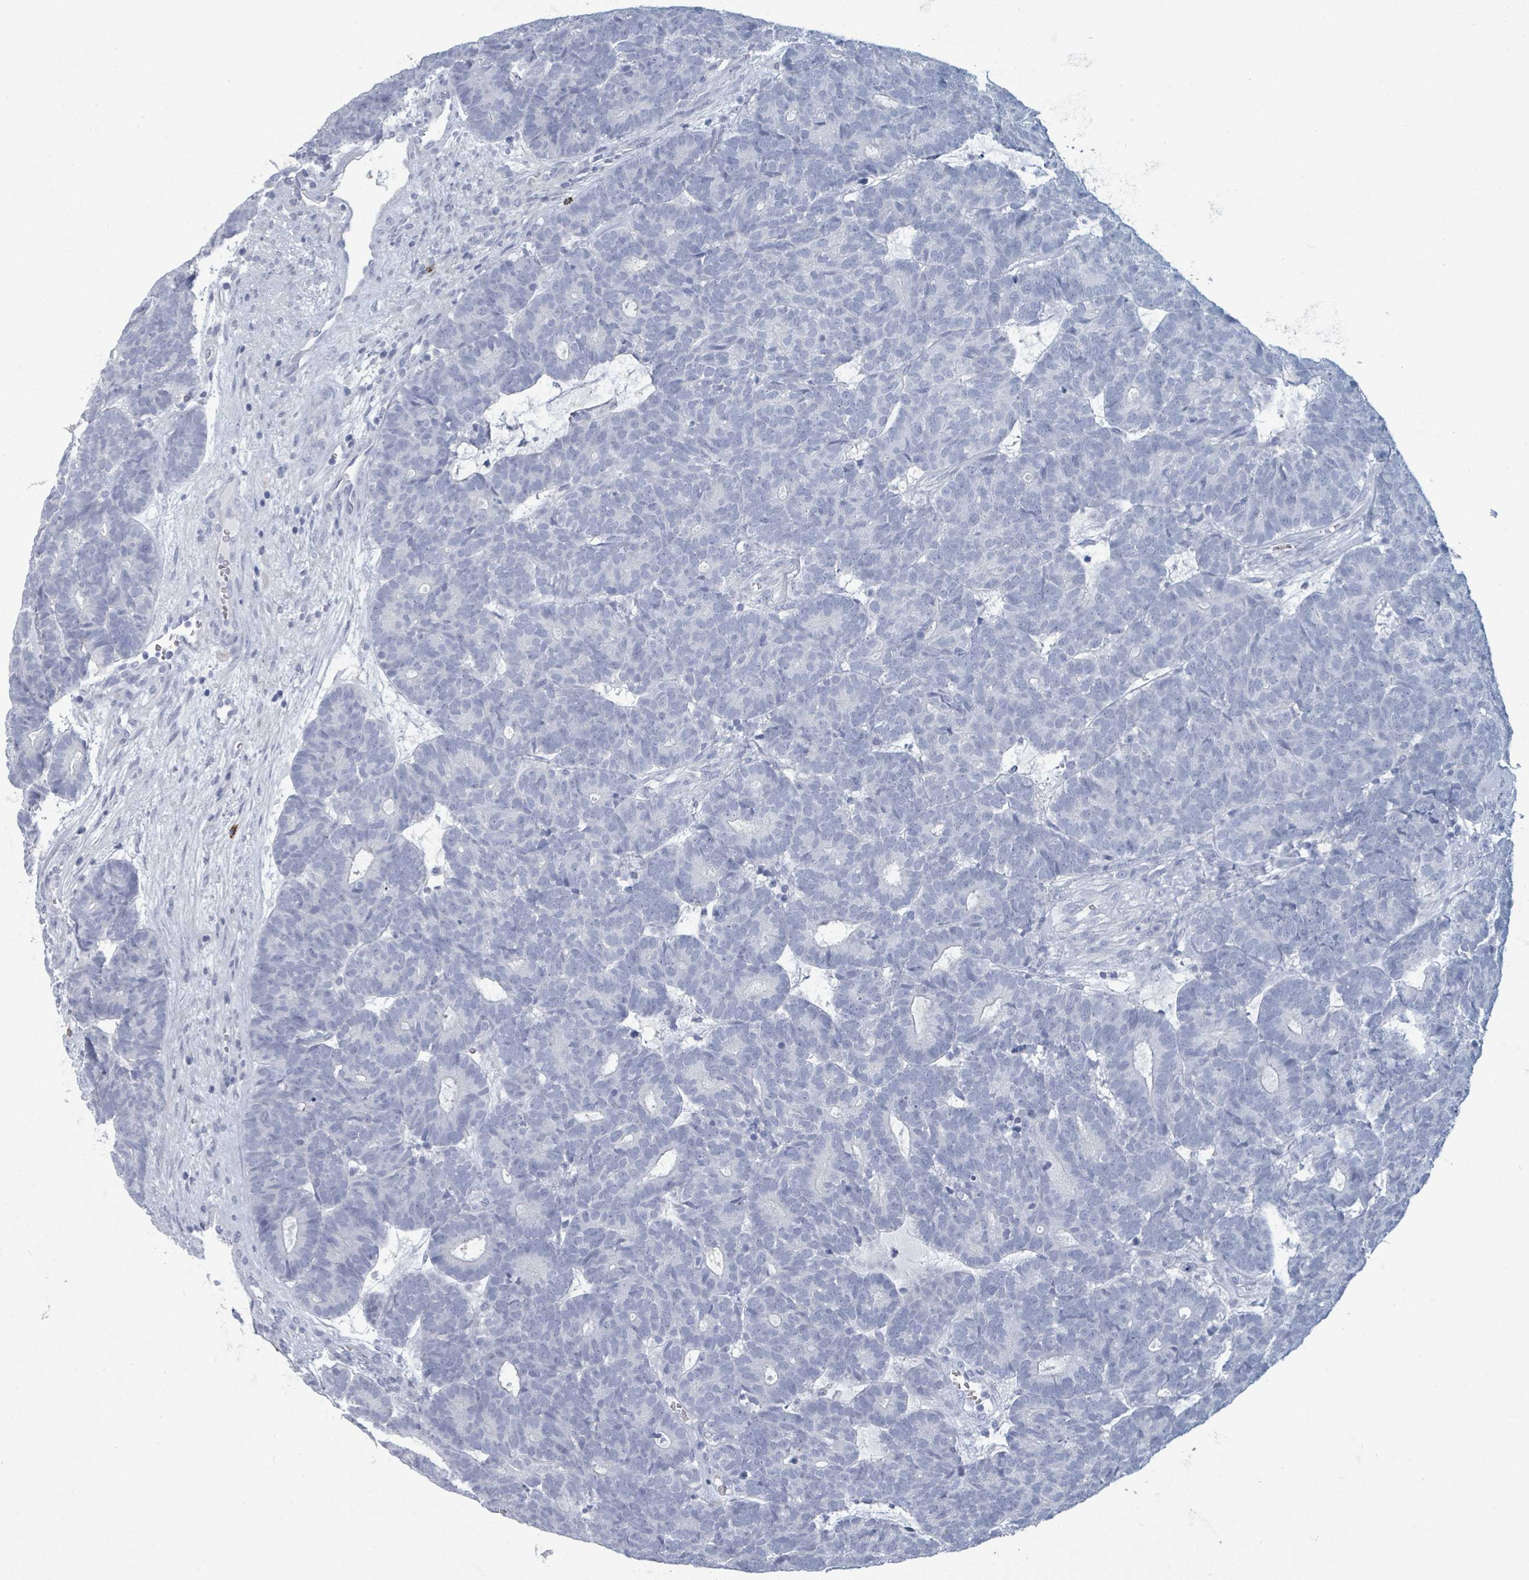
{"staining": {"intensity": "negative", "quantity": "none", "location": "none"}, "tissue": "head and neck cancer", "cell_type": "Tumor cells", "image_type": "cancer", "snomed": [{"axis": "morphology", "description": "Adenocarcinoma, NOS"}, {"axis": "topography", "description": "Head-Neck"}], "caption": "Immunohistochemistry photomicrograph of human adenocarcinoma (head and neck) stained for a protein (brown), which displays no positivity in tumor cells.", "gene": "VPS13D", "patient": {"sex": "female", "age": 81}}